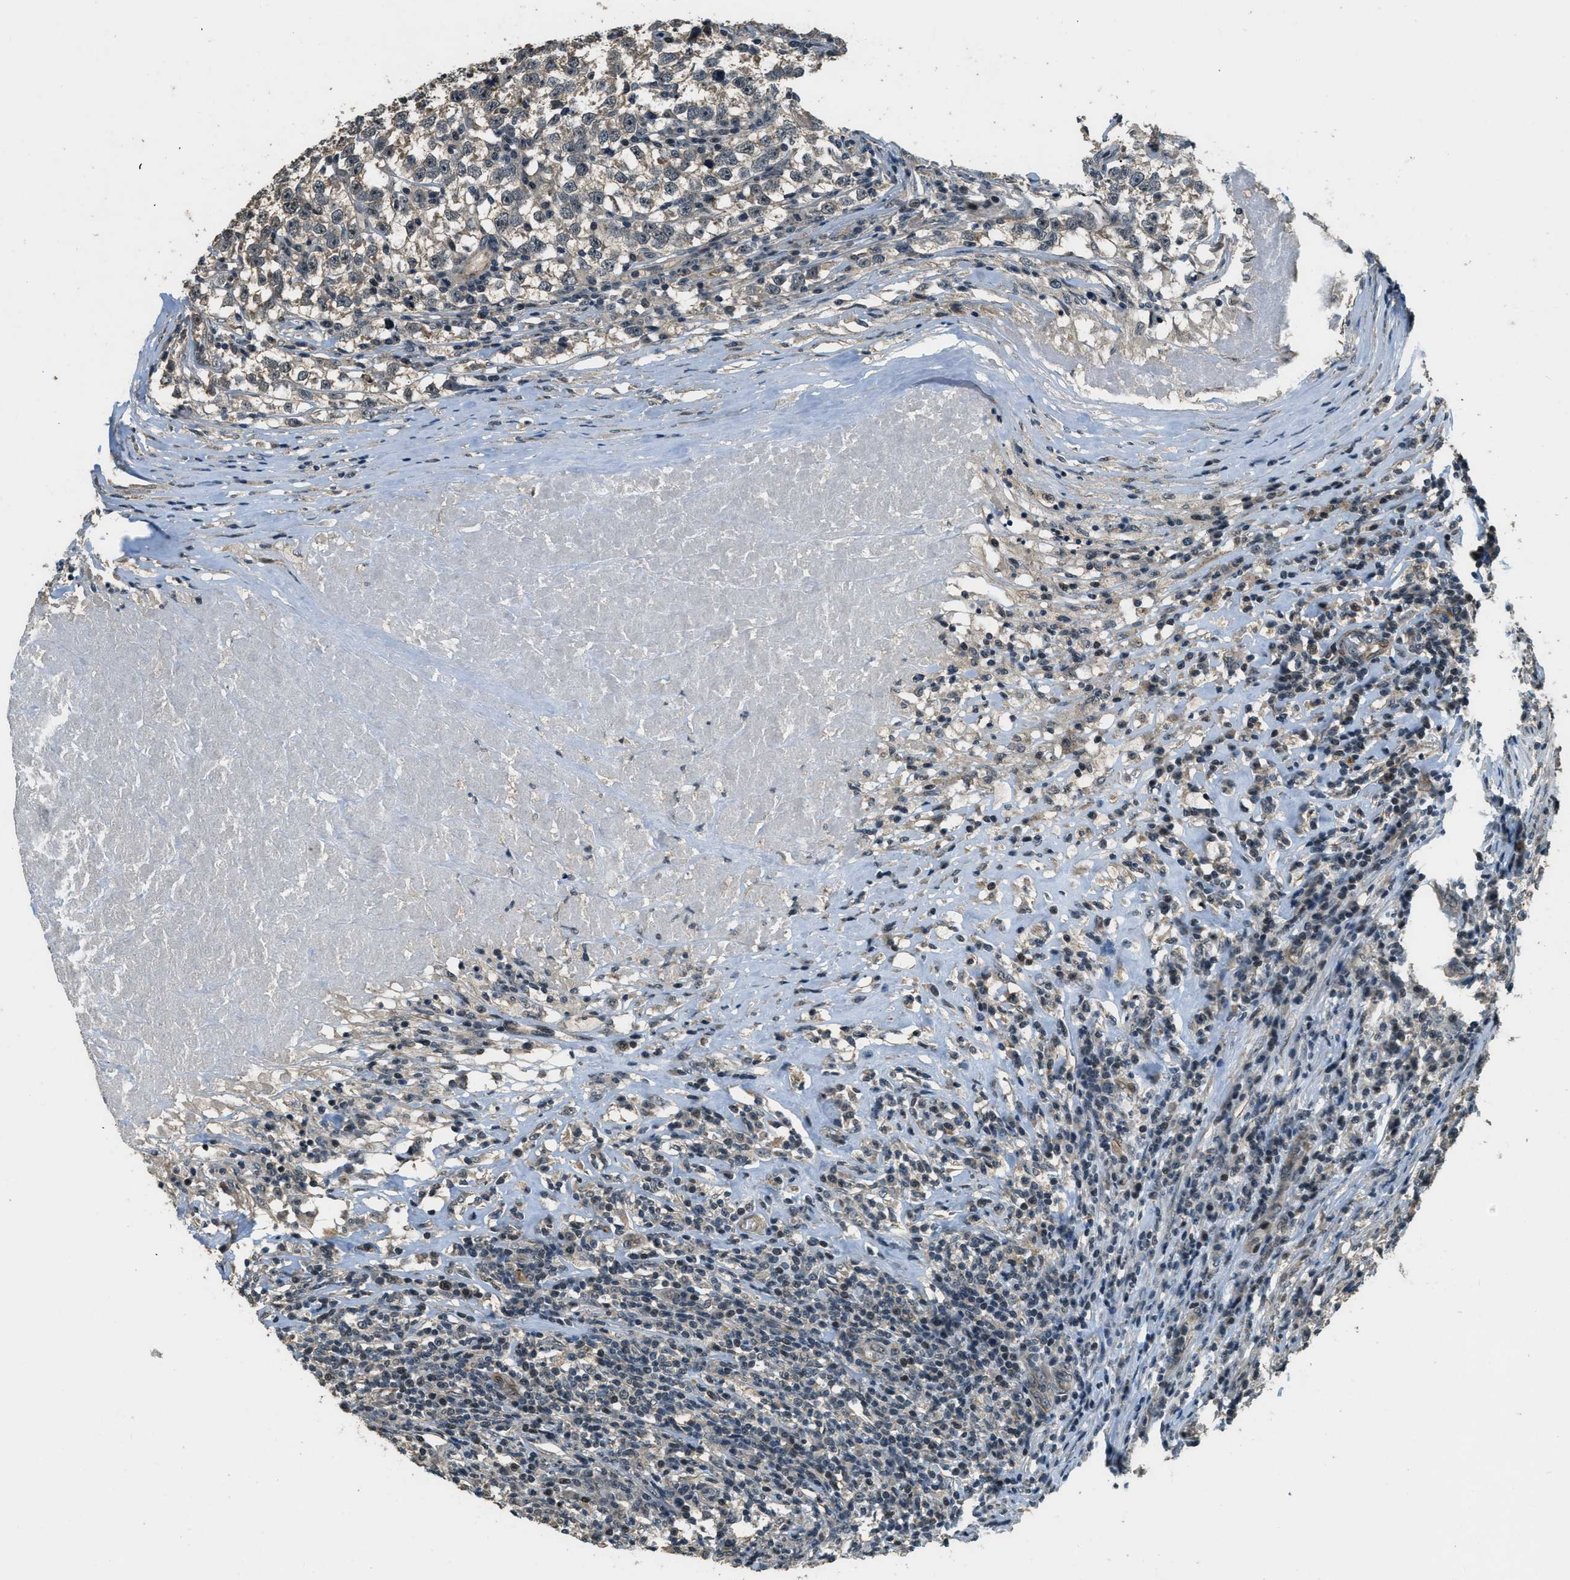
{"staining": {"intensity": "negative", "quantity": "none", "location": "none"}, "tissue": "testis cancer", "cell_type": "Tumor cells", "image_type": "cancer", "snomed": [{"axis": "morphology", "description": "Normal tissue, NOS"}, {"axis": "morphology", "description": "Seminoma, NOS"}, {"axis": "topography", "description": "Testis"}], "caption": "Immunohistochemistry of human testis cancer (seminoma) exhibits no positivity in tumor cells.", "gene": "MED21", "patient": {"sex": "male", "age": 43}}